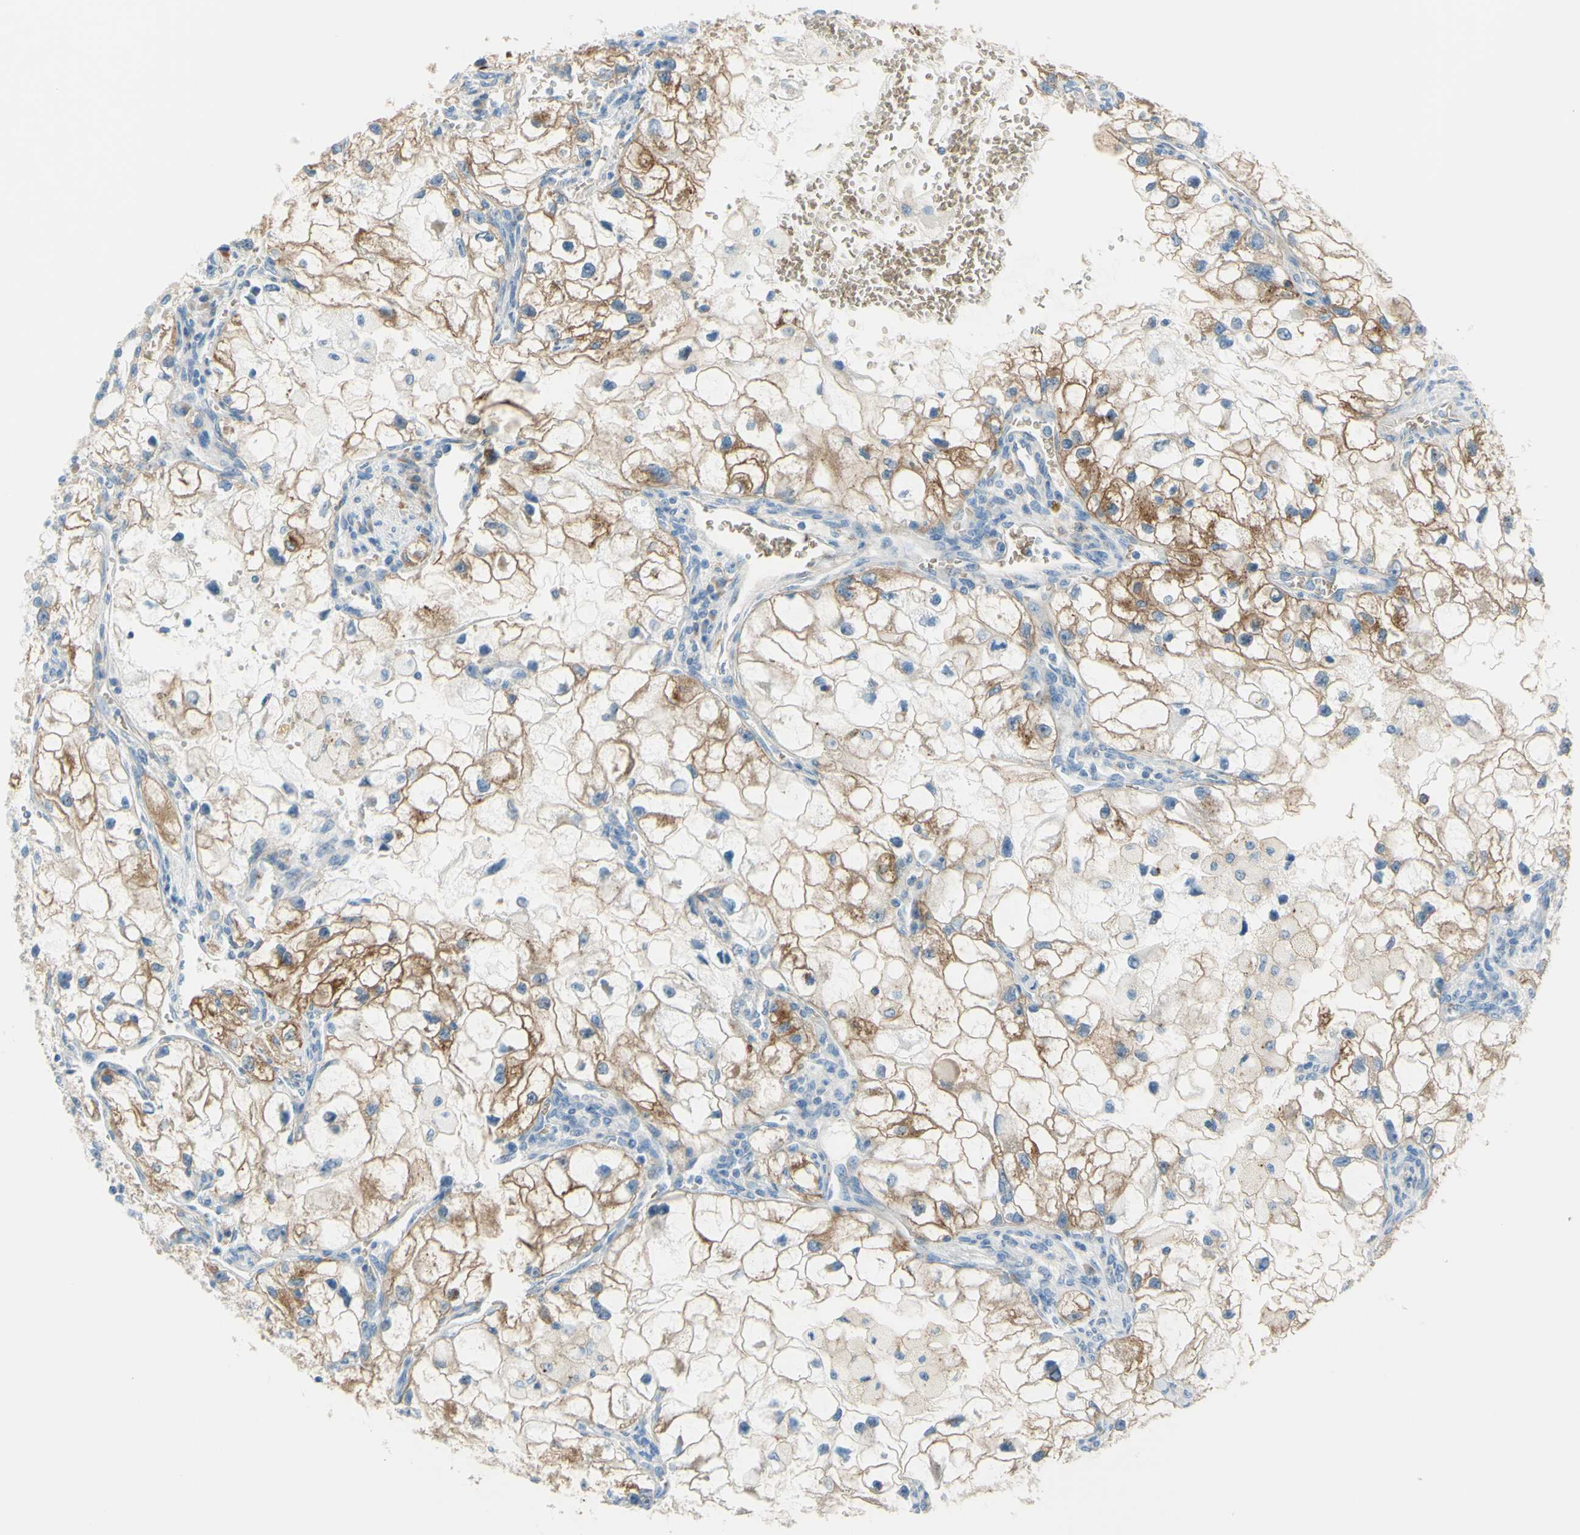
{"staining": {"intensity": "moderate", "quantity": ">75%", "location": "cytoplasmic/membranous"}, "tissue": "renal cancer", "cell_type": "Tumor cells", "image_type": "cancer", "snomed": [{"axis": "morphology", "description": "Adenocarcinoma, NOS"}, {"axis": "topography", "description": "Kidney"}], "caption": "Immunohistochemistry (IHC) (DAB (3,3'-diaminobenzidine)) staining of human renal cancer demonstrates moderate cytoplasmic/membranous protein expression in about >75% of tumor cells.", "gene": "FRMD4B", "patient": {"sex": "female", "age": 70}}